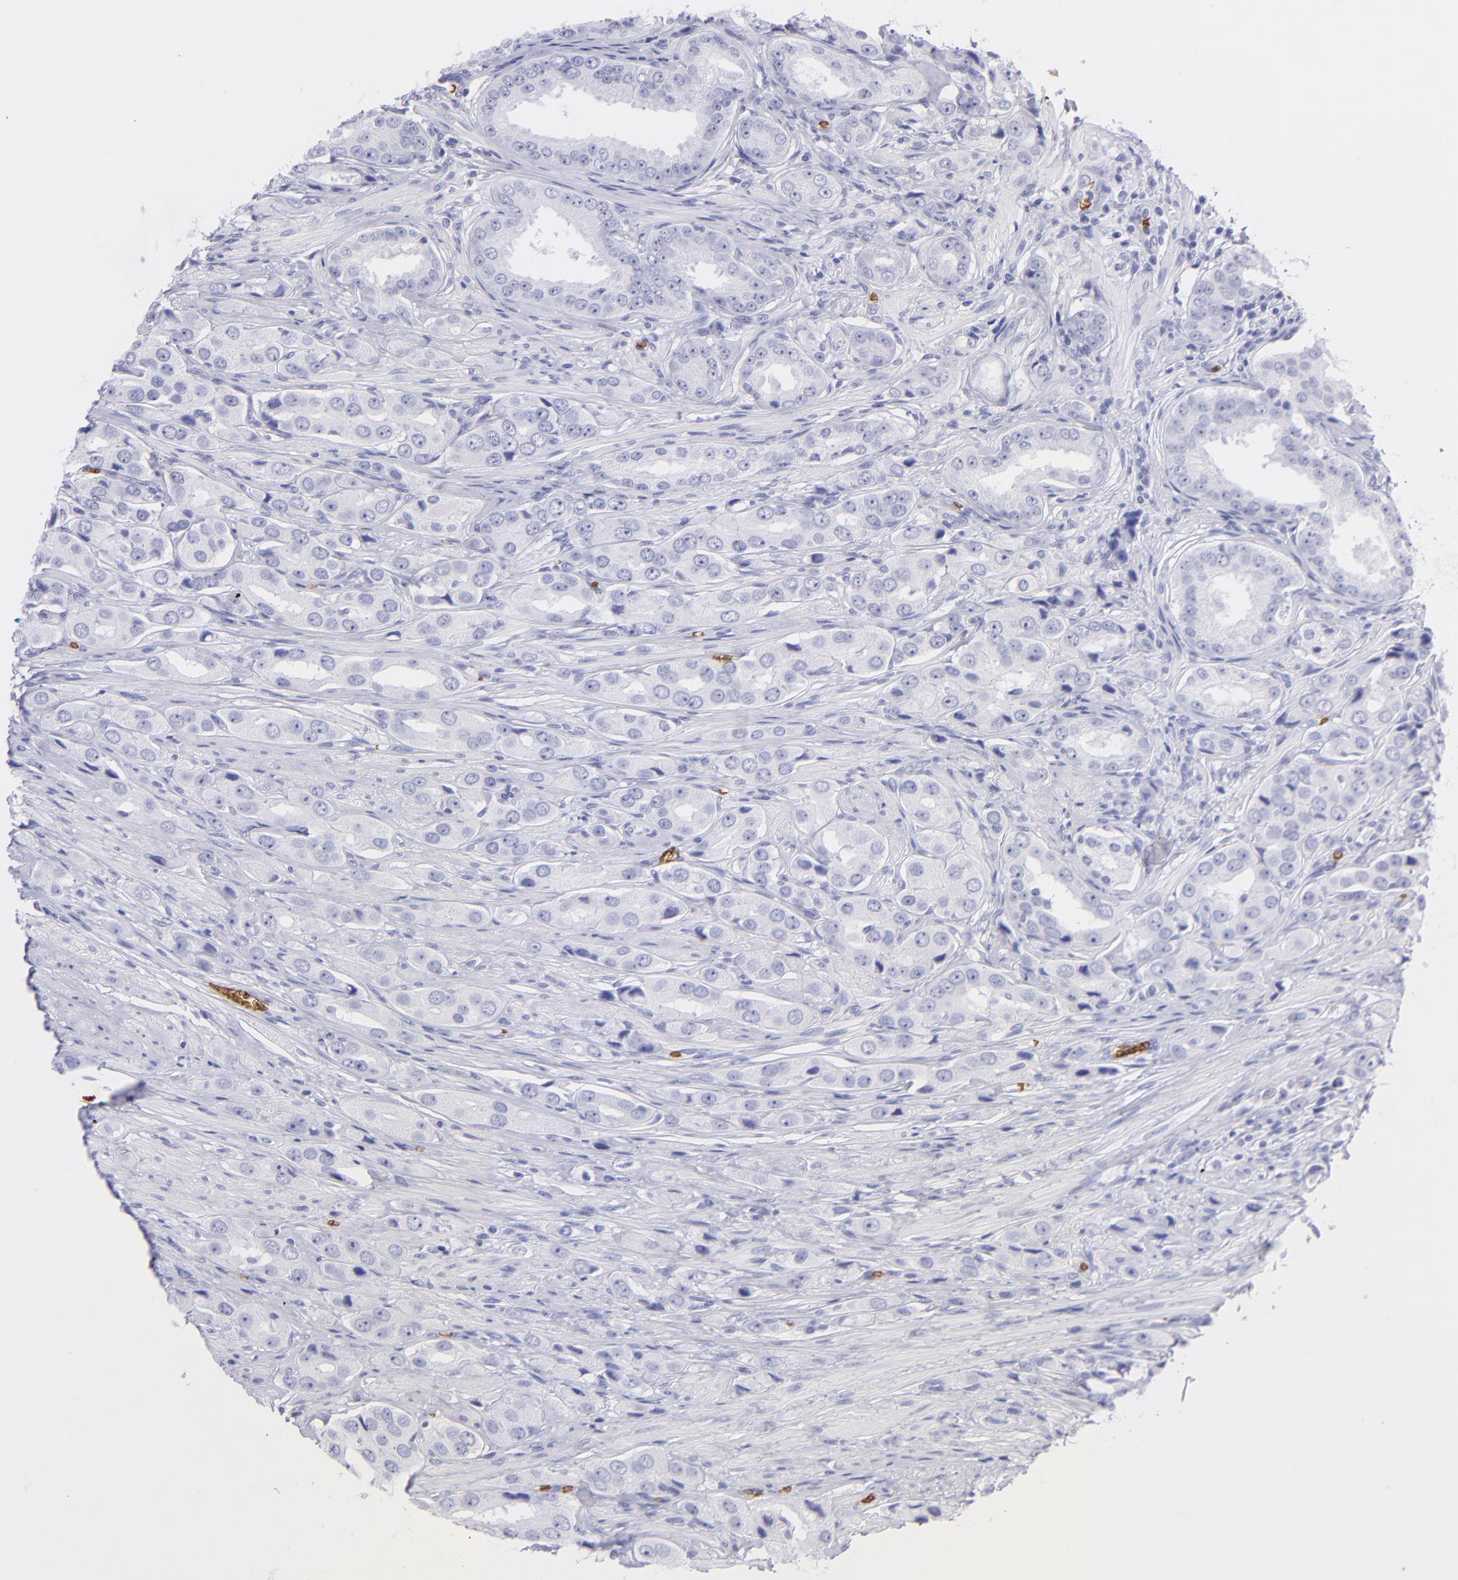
{"staining": {"intensity": "negative", "quantity": "none", "location": "none"}, "tissue": "prostate cancer", "cell_type": "Tumor cells", "image_type": "cancer", "snomed": [{"axis": "morphology", "description": "Adenocarcinoma, Medium grade"}, {"axis": "topography", "description": "Prostate"}], "caption": "This is an IHC histopathology image of human medium-grade adenocarcinoma (prostate). There is no expression in tumor cells.", "gene": "GYPA", "patient": {"sex": "male", "age": 53}}